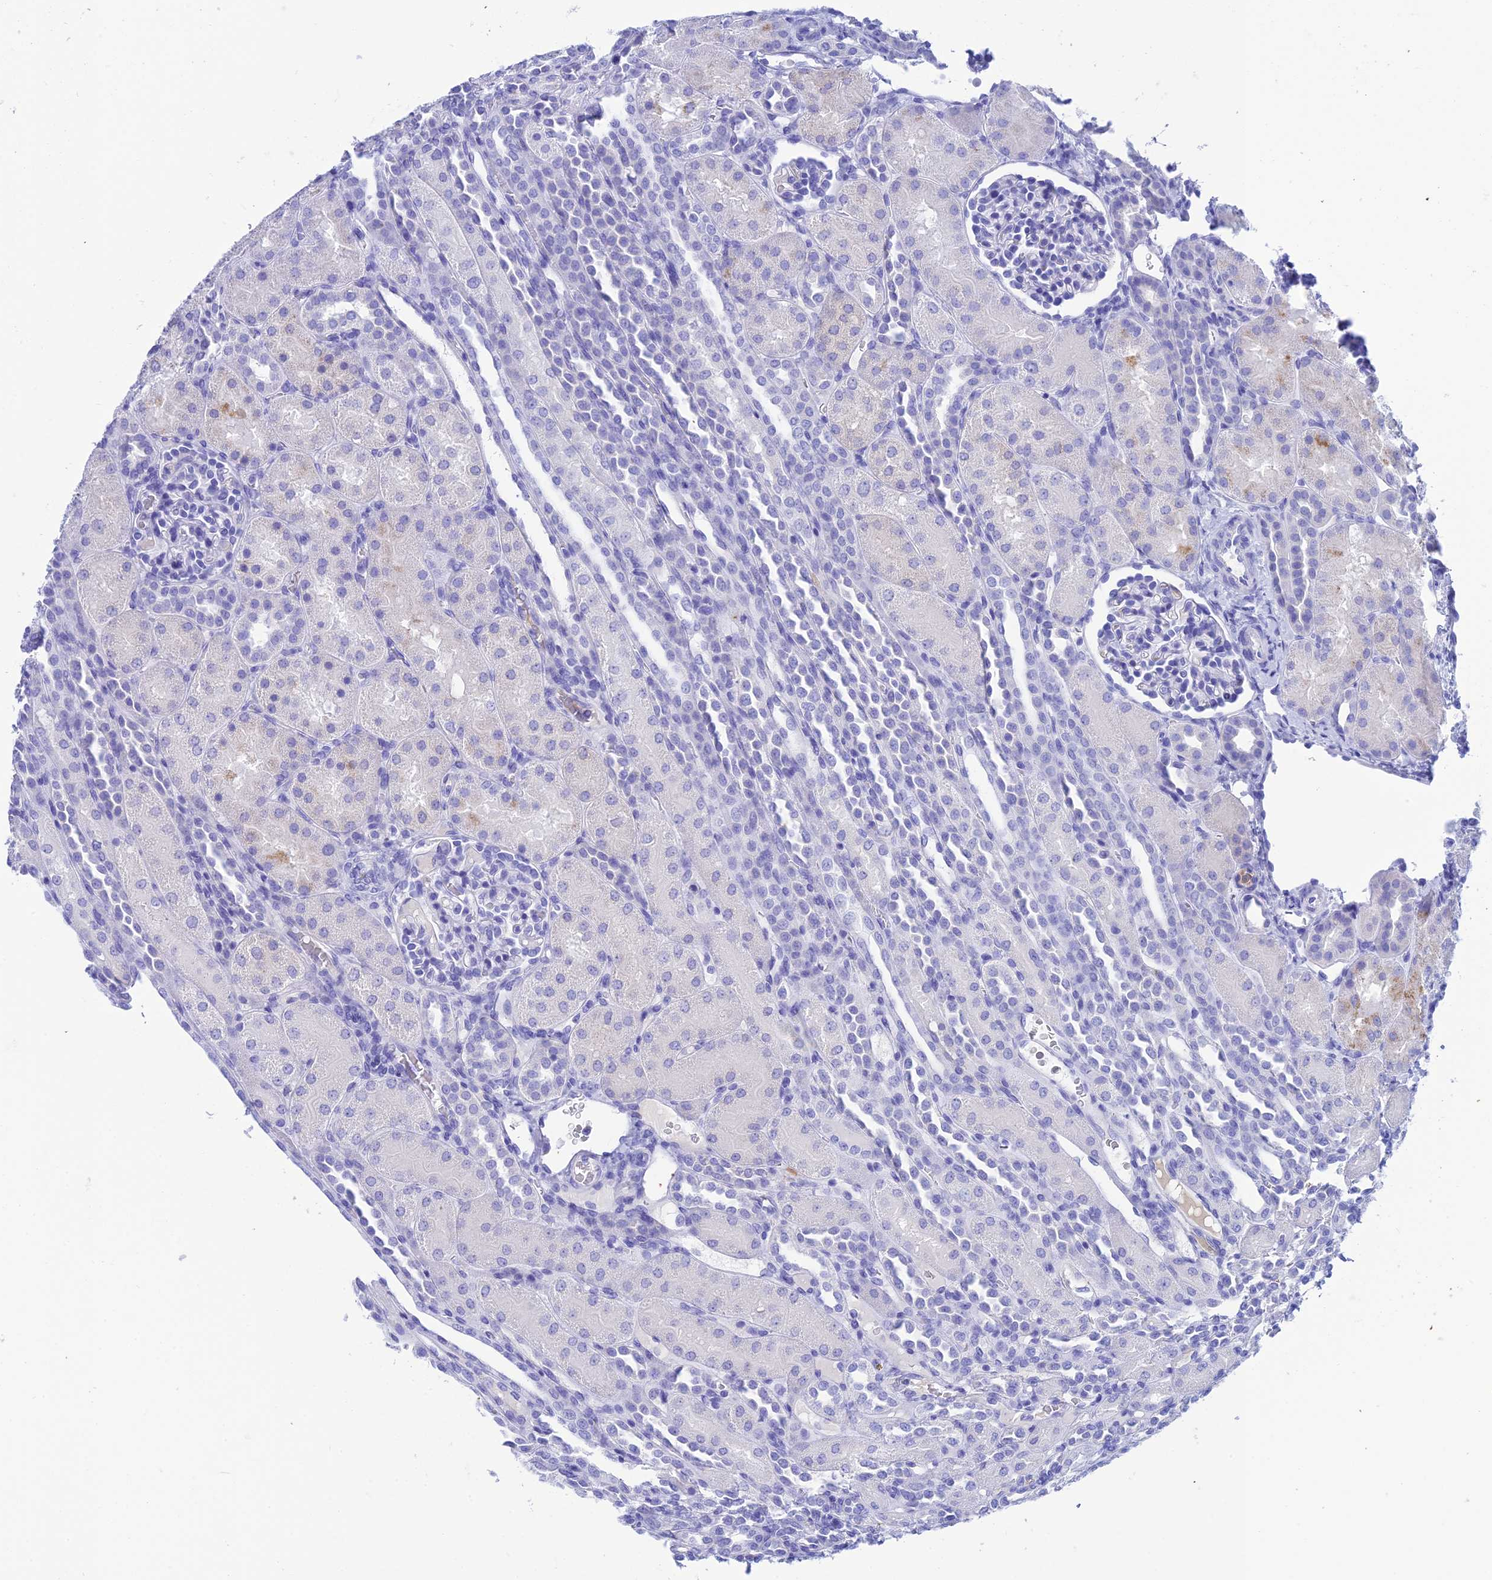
{"staining": {"intensity": "negative", "quantity": "none", "location": "none"}, "tissue": "kidney", "cell_type": "Cells in glomeruli", "image_type": "normal", "snomed": [{"axis": "morphology", "description": "Normal tissue, NOS"}, {"axis": "topography", "description": "Kidney"}], "caption": "The immunohistochemistry histopathology image has no significant staining in cells in glomeruli of kidney. Nuclei are stained in blue.", "gene": "REG1A", "patient": {"sex": "male", "age": 1}}